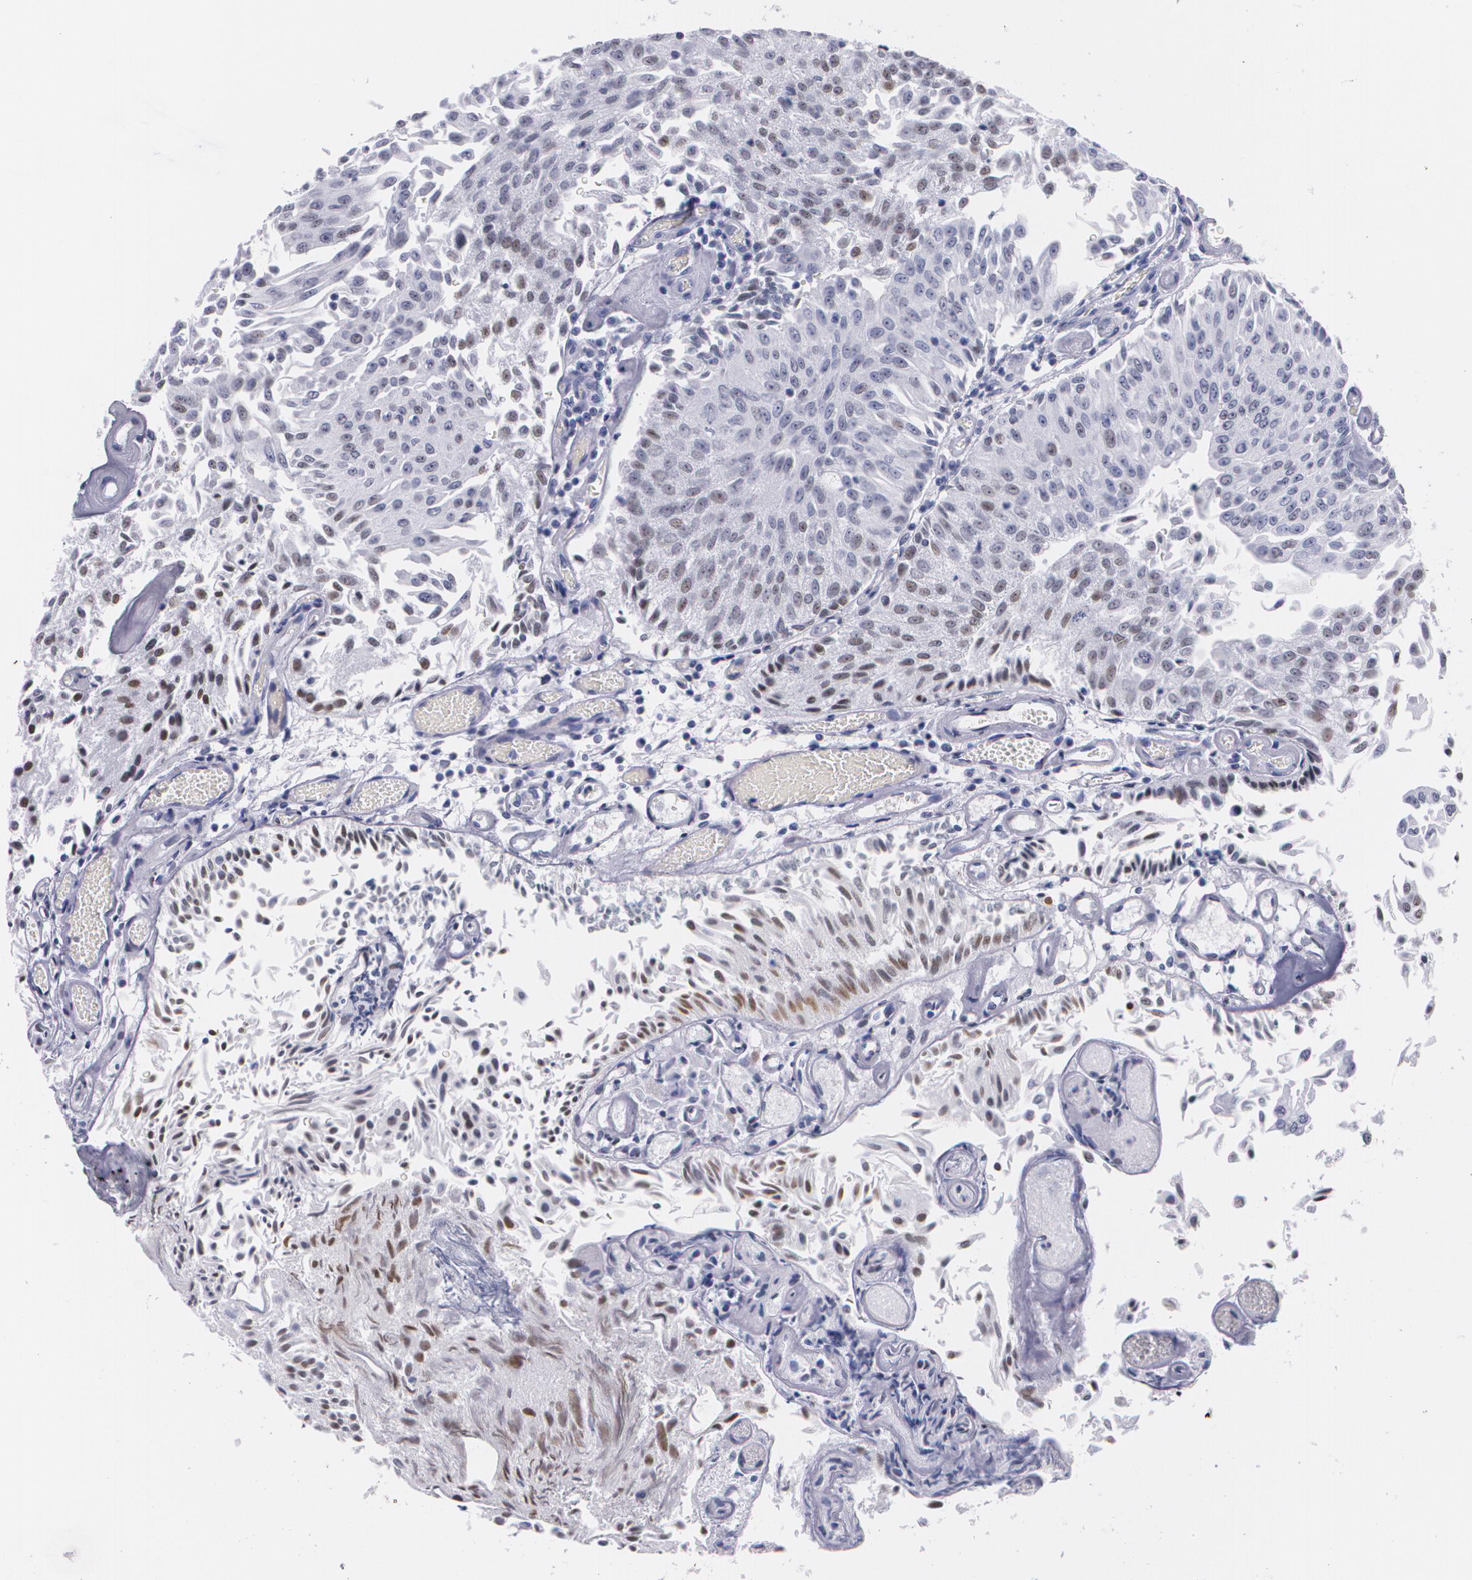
{"staining": {"intensity": "negative", "quantity": "none", "location": "none"}, "tissue": "urothelial cancer", "cell_type": "Tumor cells", "image_type": "cancer", "snomed": [{"axis": "morphology", "description": "Urothelial carcinoma, Low grade"}, {"axis": "topography", "description": "Urinary bladder"}], "caption": "Immunohistochemistry image of neoplastic tissue: human urothelial cancer stained with DAB displays no significant protein expression in tumor cells.", "gene": "TP53", "patient": {"sex": "male", "age": 86}}